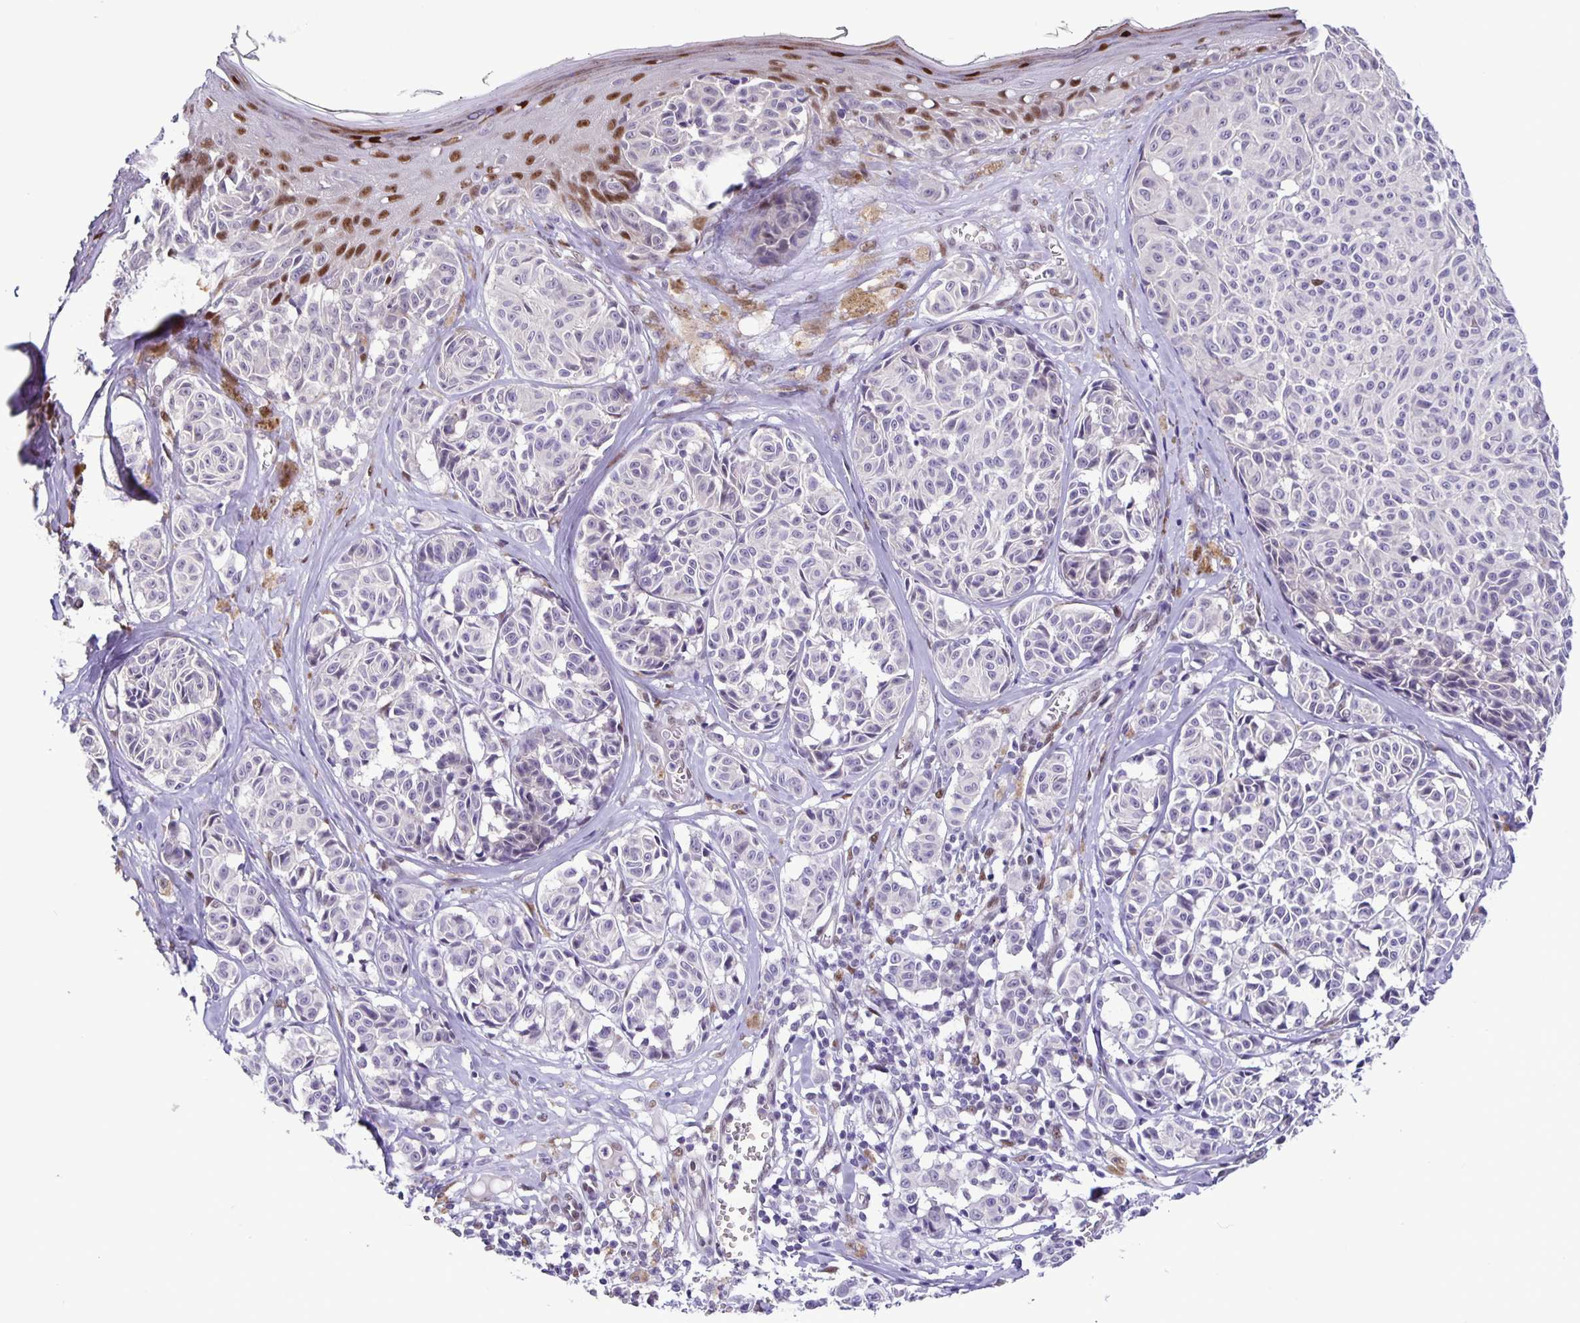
{"staining": {"intensity": "negative", "quantity": "none", "location": "none"}, "tissue": "melanoma", "cell_type": "Tumor cells", "image_type": "cancer", "snomed": [{"axis": "morphology", "description": "Malignant melanoma, NOS"}, {"axis": "topography", "description": "Skin"}], "caption": "The micrograph demonstrates no staining of tumor cells in malignant melanoma. (DAB immunohistochemistry with hematoxylin counter stain).", "gene": "FOSL2", "patient": {"sex": "female", "age": 43}}